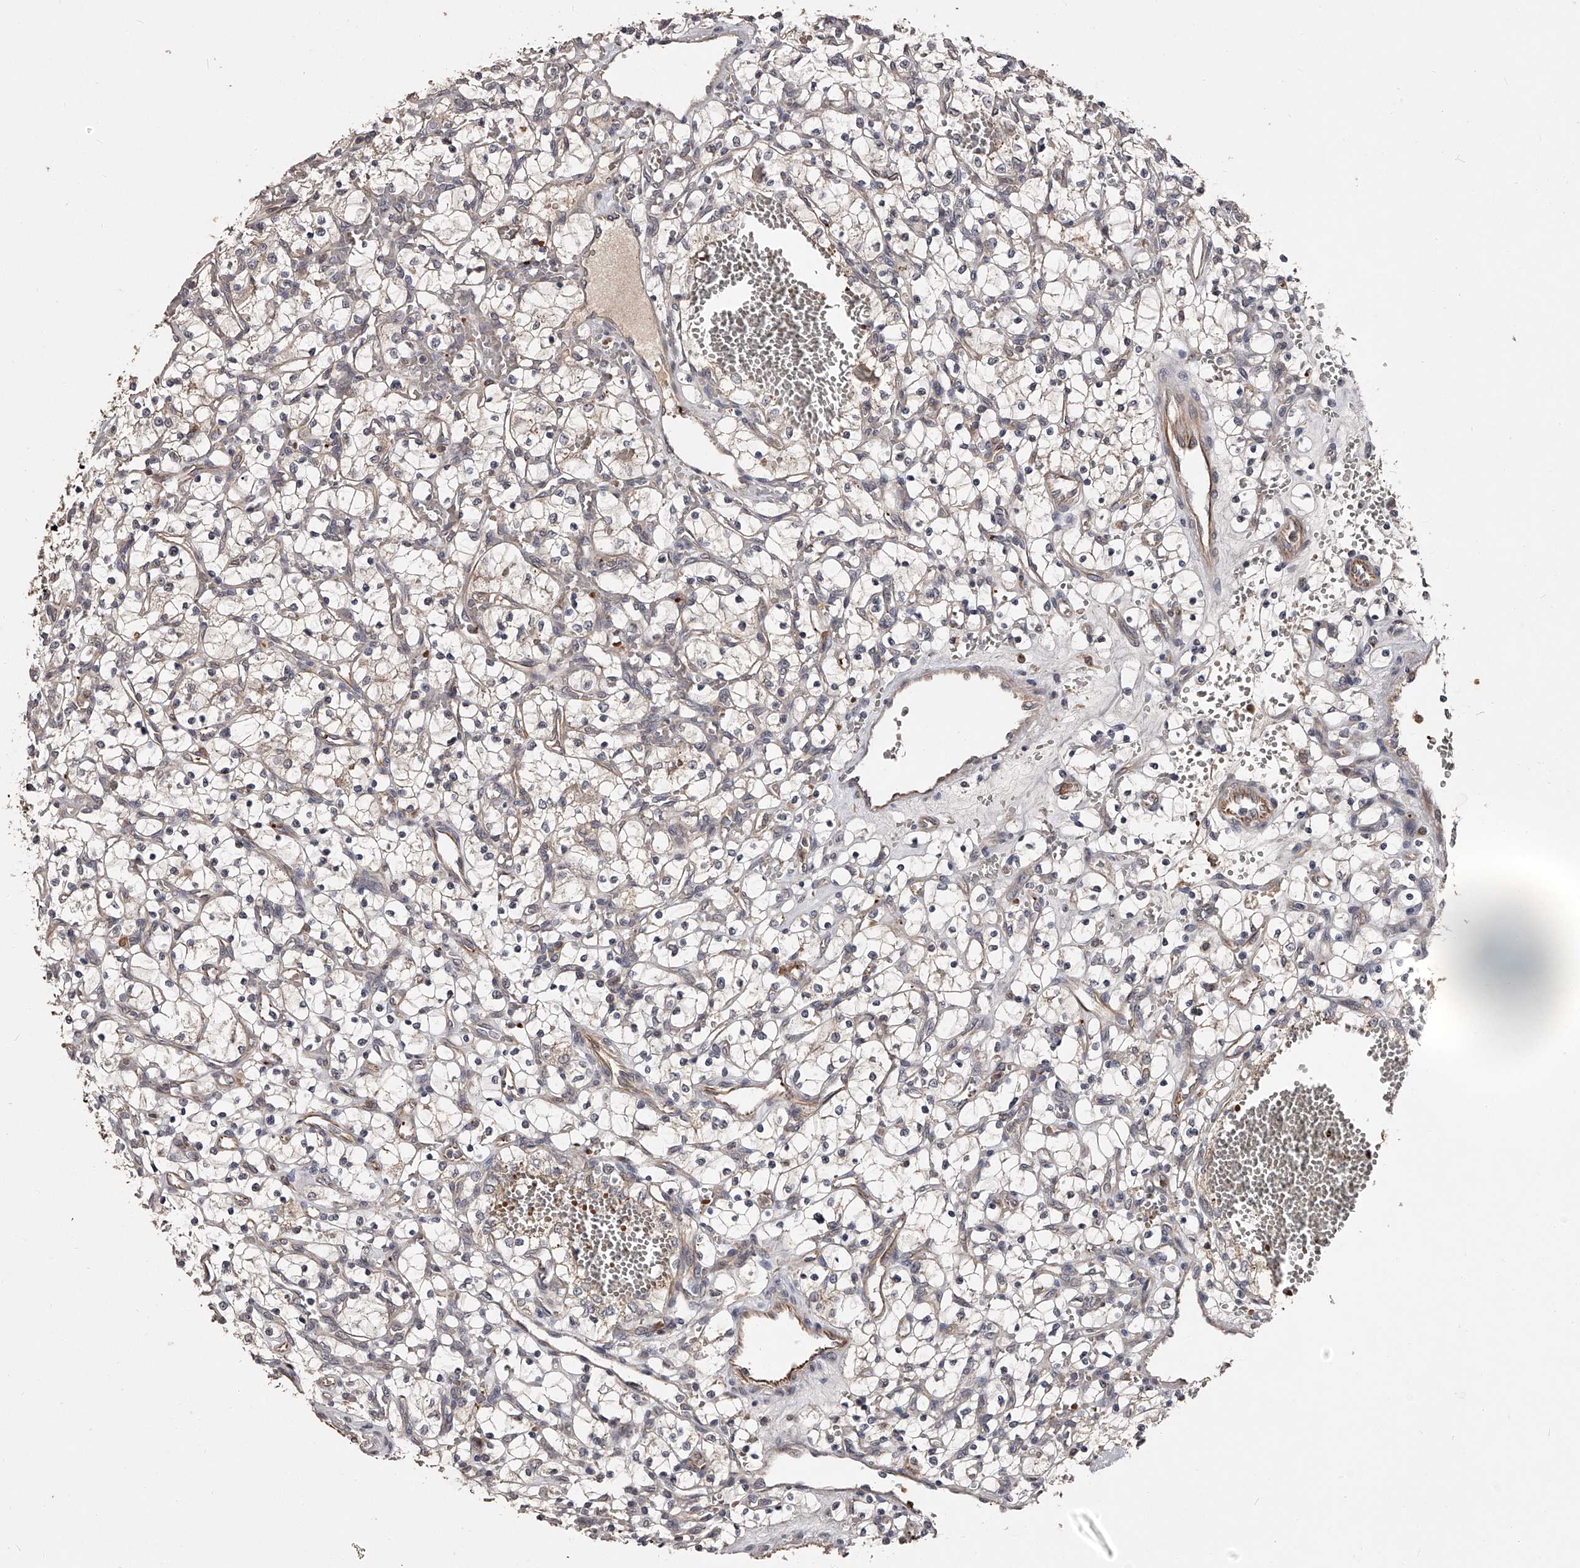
{"staining": {"intensity": "weak", "quantity": "<25%", "location": "nuclear"}, "tissue": "renal cancer", "cell_type": "Tumor cells", "image_type": "cancer", "snomed": [{"axis": "morphology", "description": "Adenocarcinoma, NOS"}, {"axis": "topography", "description": "Kidney"}], "caption": "The micrograph displays no staining of tumor cells in adenocarcinoma (renal).", "gene": "URGCP", "patient": {"sex": "female", "age": 69}}